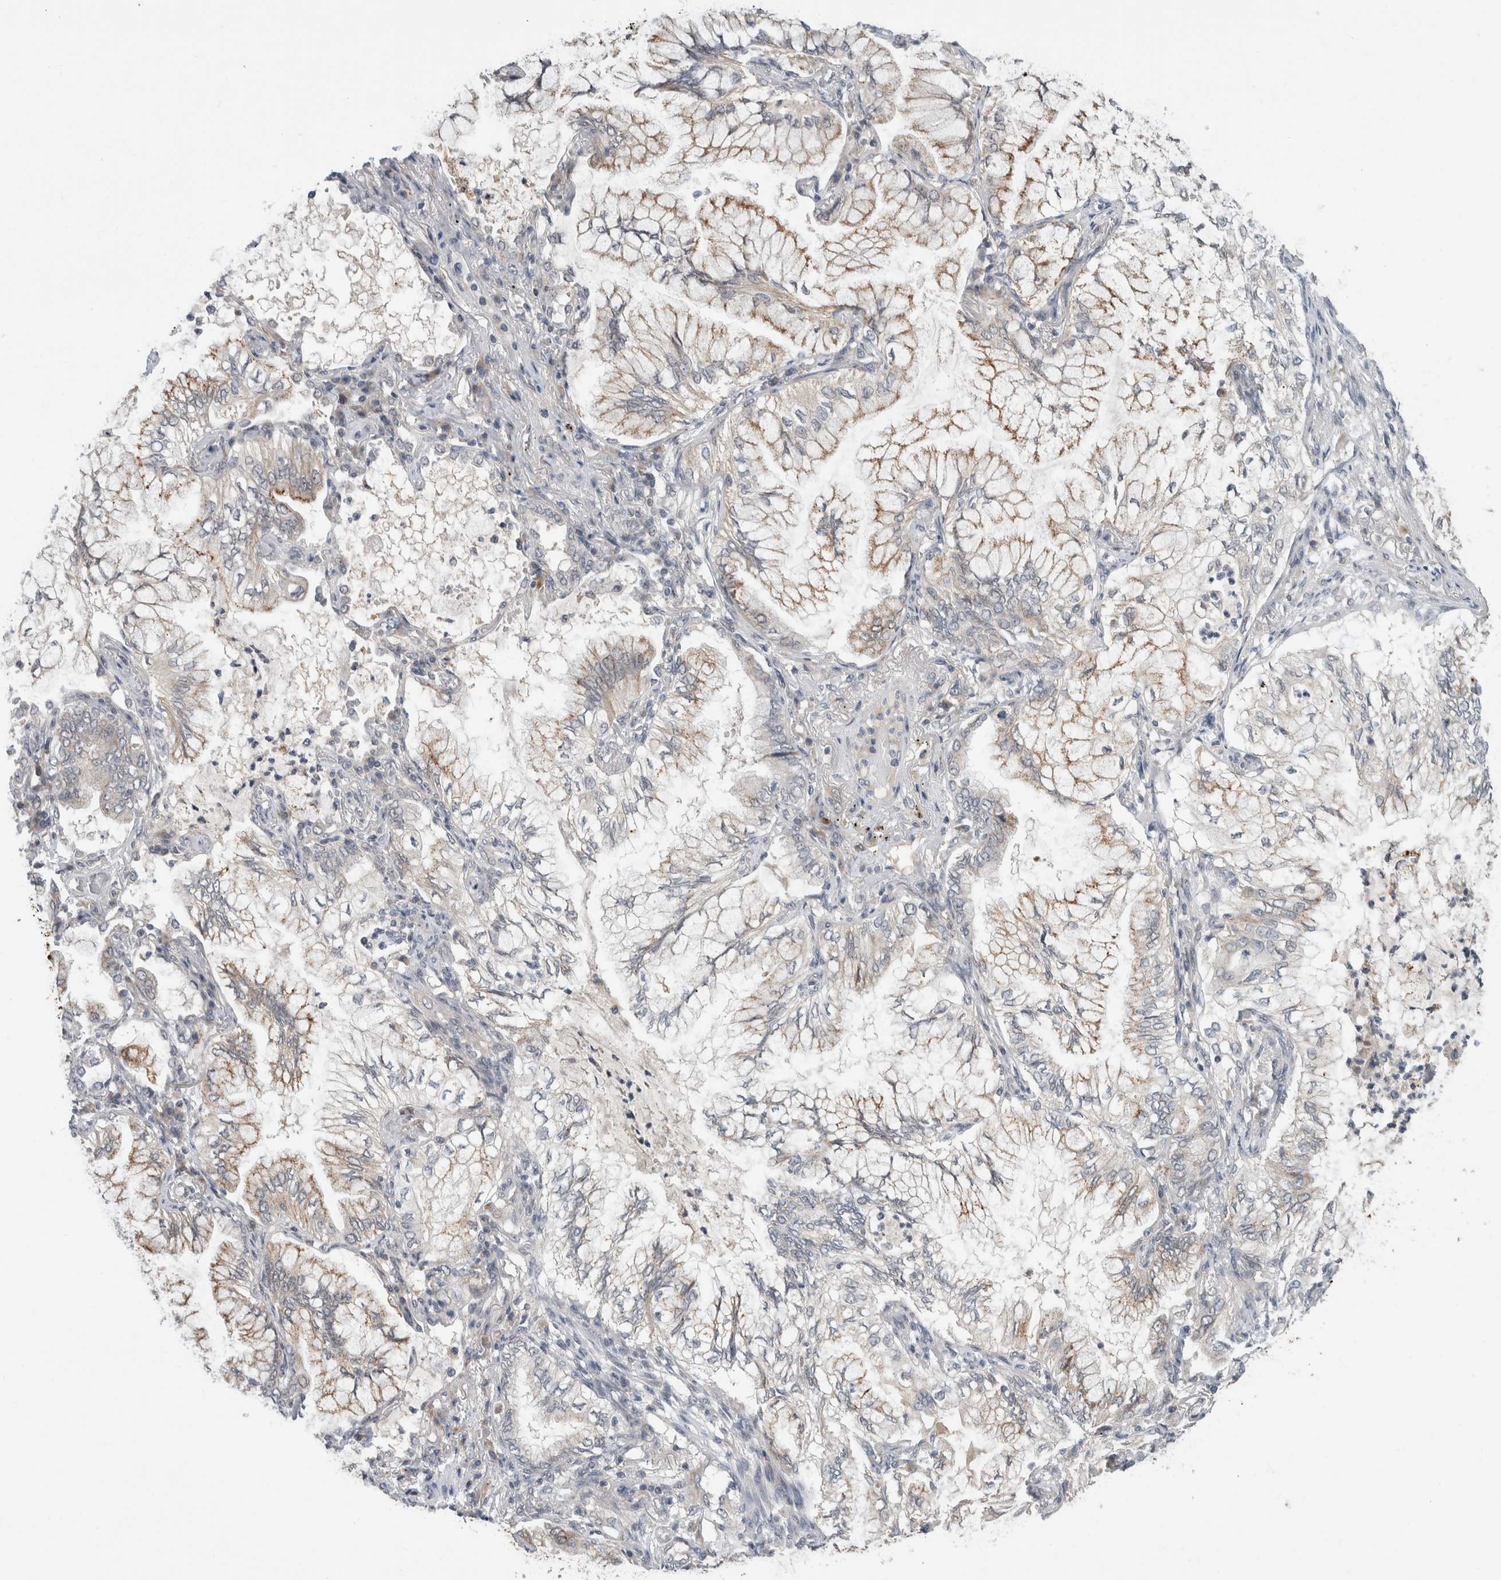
{"staining": {"intensity": "weak", "quantity": "25%-75%", "location": "cytoplasmic/membranous"}, "tissue": "lung cancer", "cell_type": "Tumor cells", "image_type": "cancer", "snomed": [{"axis": "morphology", "description": "Adenocarcinoma, NOS"}, {"axis": "topography", "description": "Lung"}], "caption": "Protein staining displays weak cytoplasmic/membranous staining in about 25%-75% of tumor cells in adenocarcinoma (lung). The staining was performed using DAB to visualize the protein expression in brown, while the nuclei were stained in blue with hematoxylin (Magnification: 20x).", "gene": "SHPK", "patient": {"sex": "female", "age": 70}}